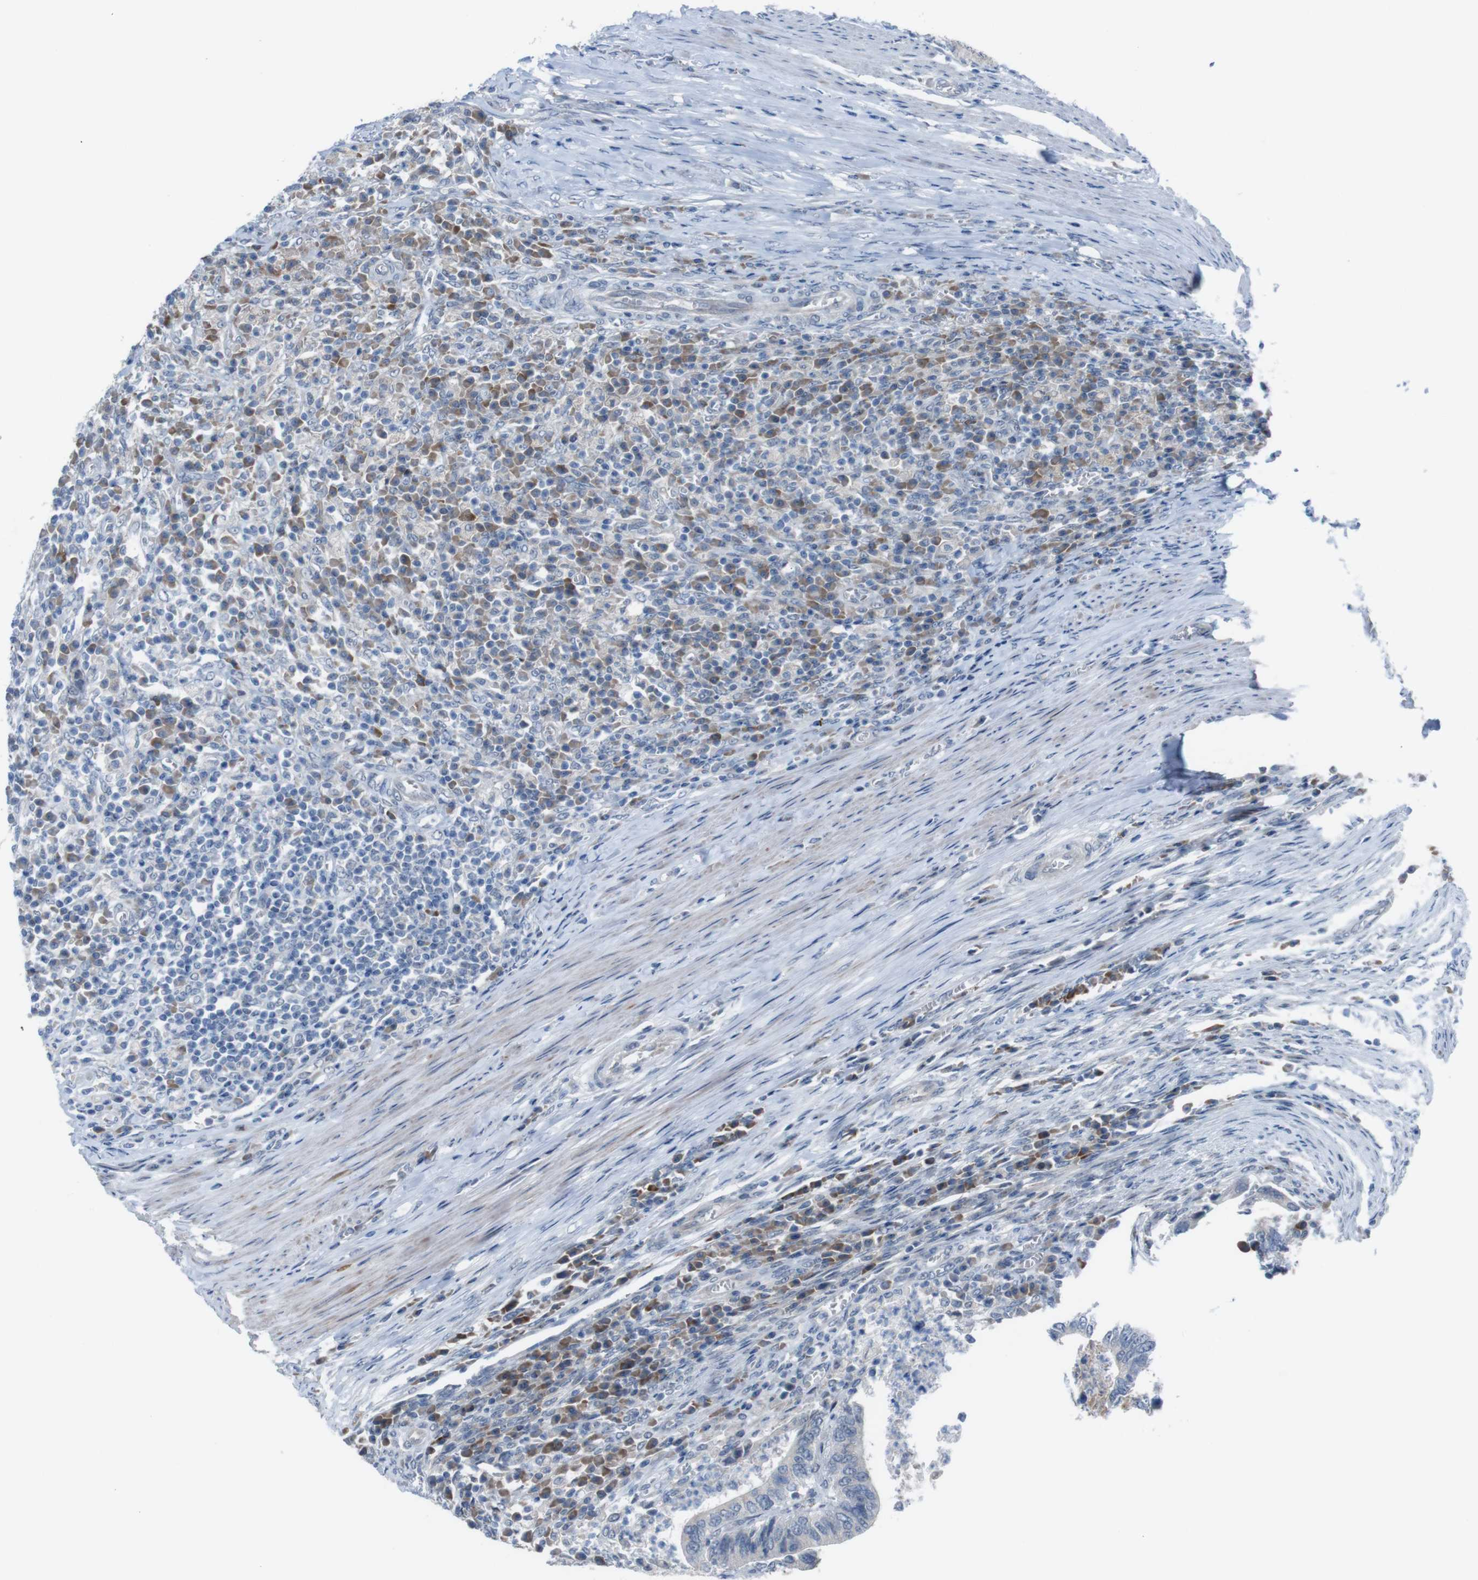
{"staining": {"intensity": "negative", "quantity": "none", "location": "none"}, "tissue": "colorectal cancer", "cell_type": "Tumor cells", "image_type": "cancer", "snomed": [{"axis": "morphology", "description": "Adenocarcinoma, NOS"}, {"axis": "topography", "description": "Colon"}], "caption": "An IHC image of colorectal adenocarcinoma is shown. There is no staining in tumor cells of colorectal adenocarcinoma.", "gene": "CDH22", "patient": {"sex": "male", "age": 72}}